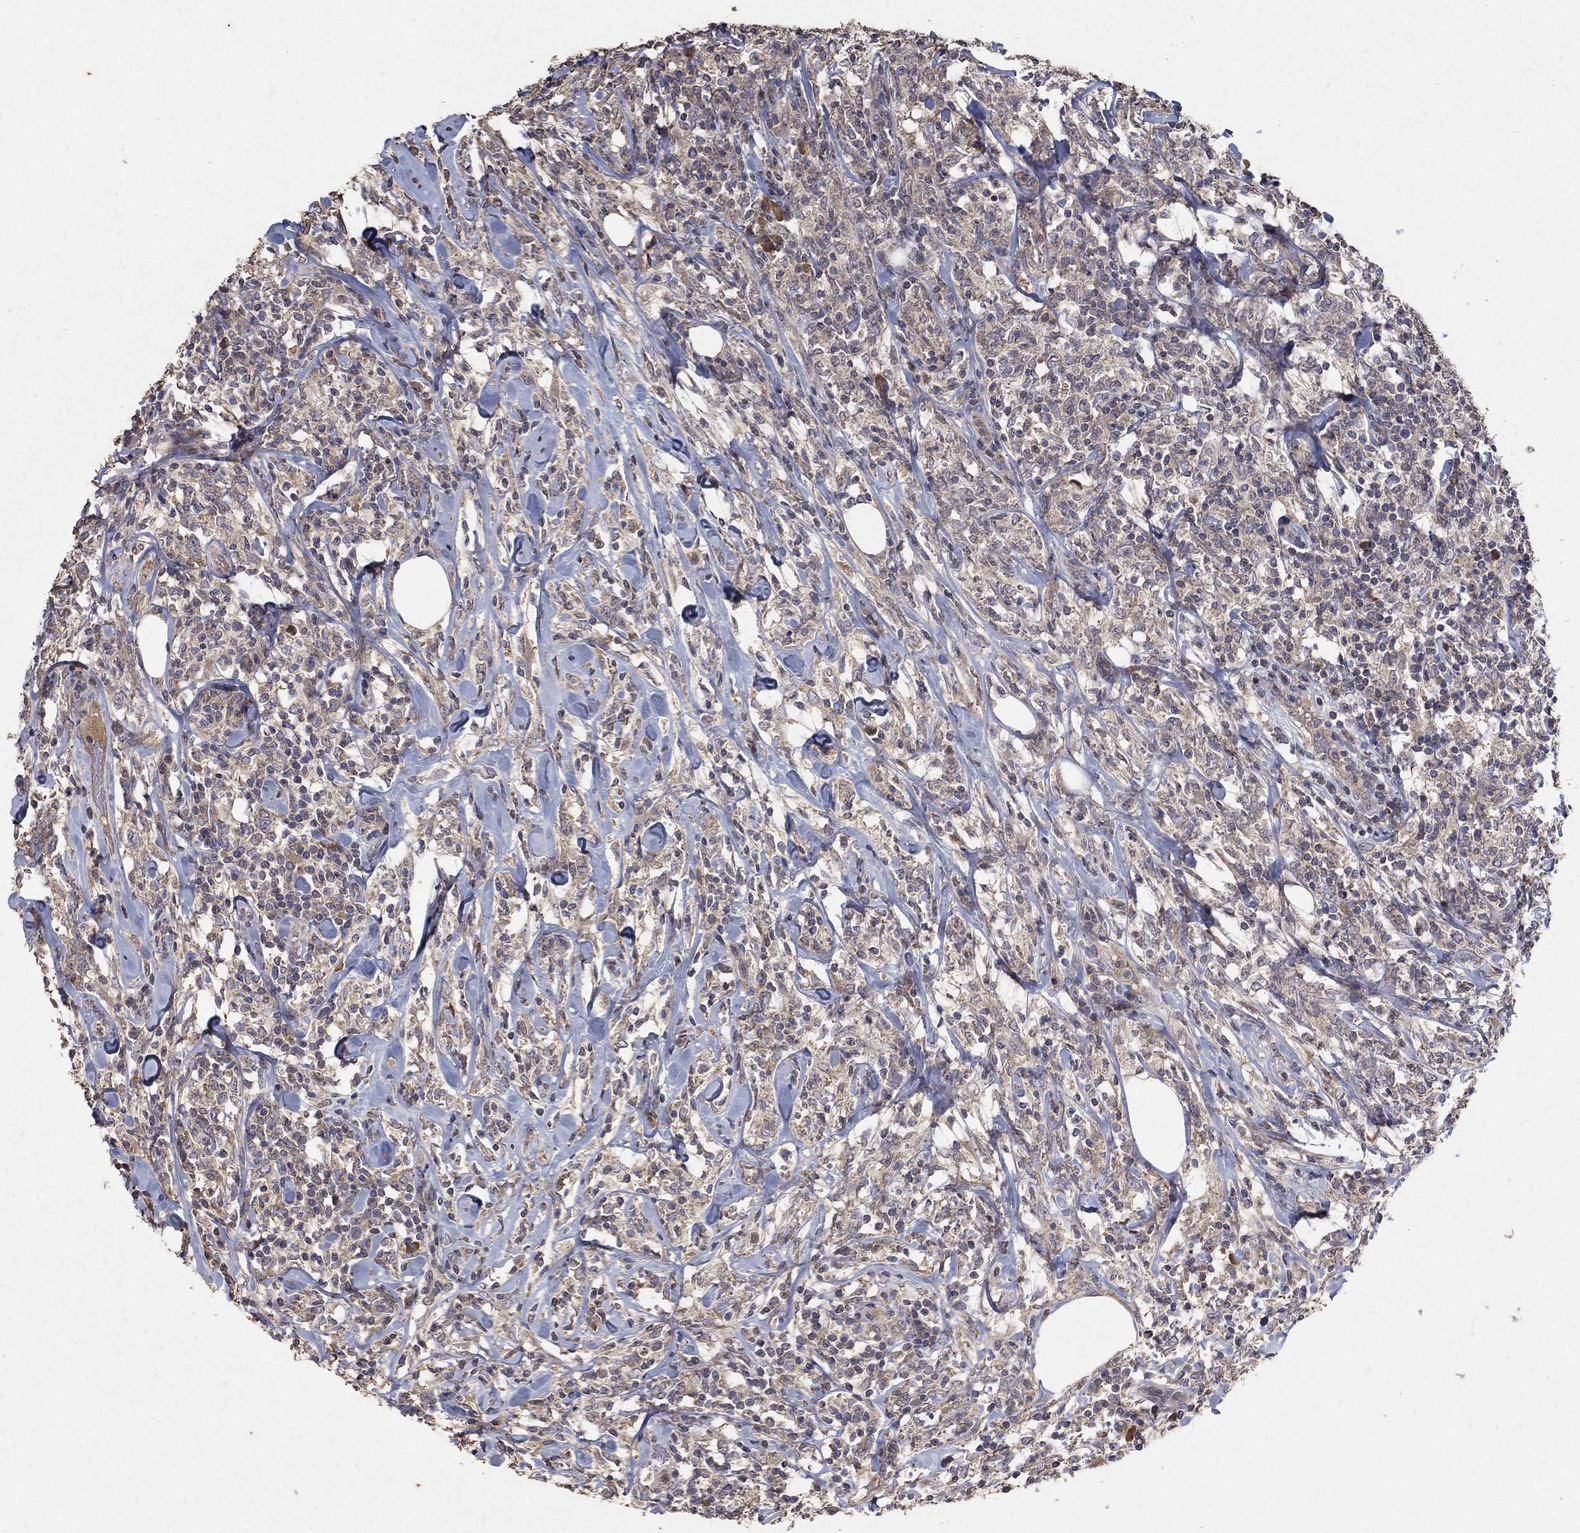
{"staining": {"intensity": "weak", "quantity": ">75%", "location": "cytoplasmic/membranous"}, "tissue": "lymphoma", "cell_type": "Tumor cells", "image_type": "cancer", "snomed": [{"axis": "morphology", "description": "Malignant lymphoma, non-Hodgkin's type, High grade"}, {"axis": "topography", "description": "Lymph node"}], "caption": "Protein expression analysis of malignant lymphoma, non-Hodgkin's type (high-grade) demonstrates weak cytoplasmic/membranous positivity in about >75% of tumor cells.", "gene": "C17orf75", "patient": {"sex": "female", "age": 84}}